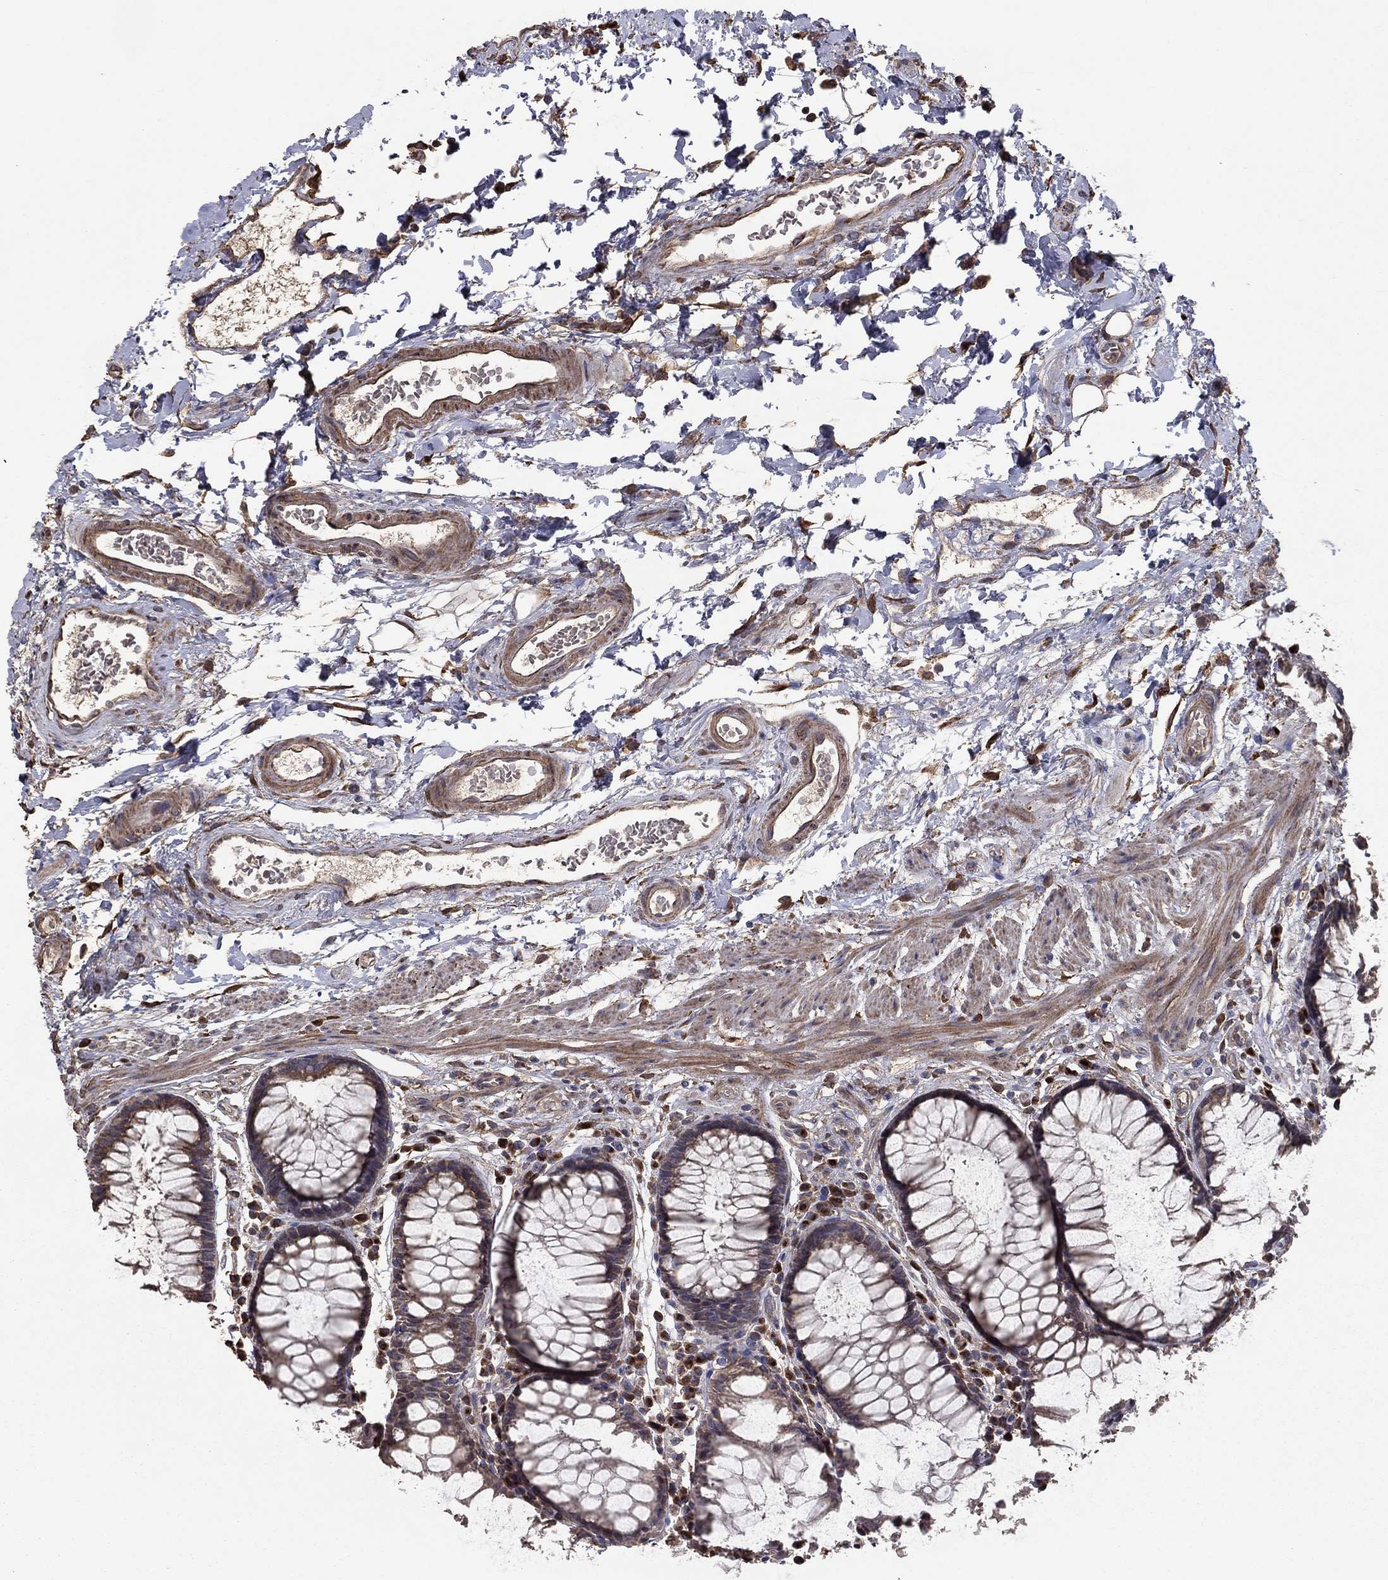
{"staining": {"intensity": "negative", "quantity": "none", "location": "none"}, "tissue": "rectum", "cell_type": "Glandular cells", "image_type": "normal", "snomed": [{"axis": "morphology", "description": "Normal tissue, NOS"}, {"axis": "topography", "description": "Rectum"}], "caption": "Immunohistochemical staining of unremarkable human rectum shows no significant staining in glandular cells.", "gene": "FLT4", "patient": {"sex": "female", "age": 68}}